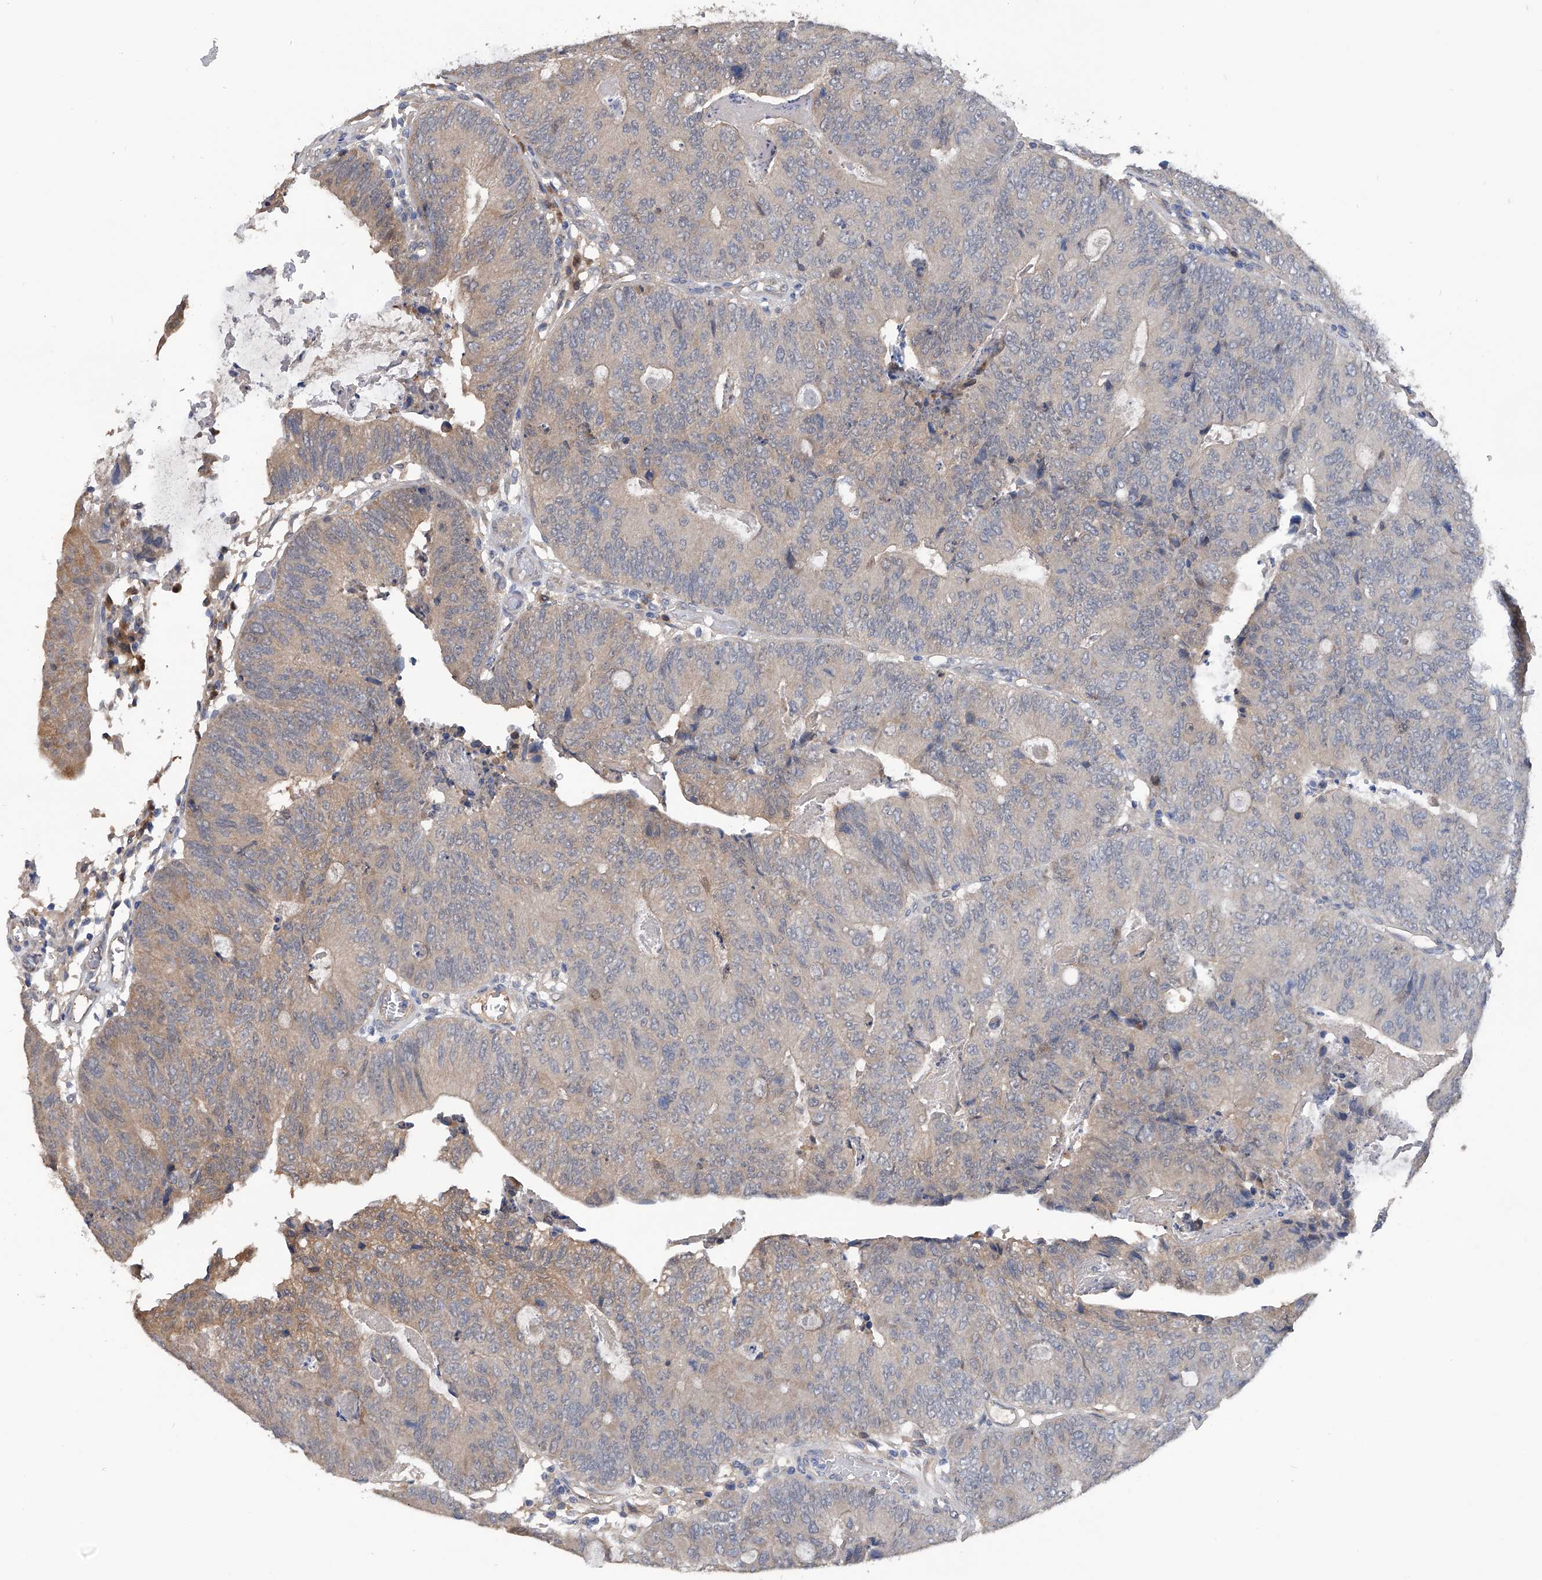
{"staining": {"intensity": "weak", "quantity": "<25%", "location": "cytoplasmic/membranous"}, "tissue": "colorectal cancer", "cell_type": "Tumor cells", "image_type": "cancer", "snomed": [{"axis": "morphology", "description": "Adenocarcinoma, NOS"}, {"axis": "topography", "description": "Colon"}], "caption": "This is an immunohistochemistry (IHC) image of human colorectal adenocarcinoma. There is no expression in tumor cells.", "gene": "PGM3", "patient": {"sex": "female", "age": 67}}